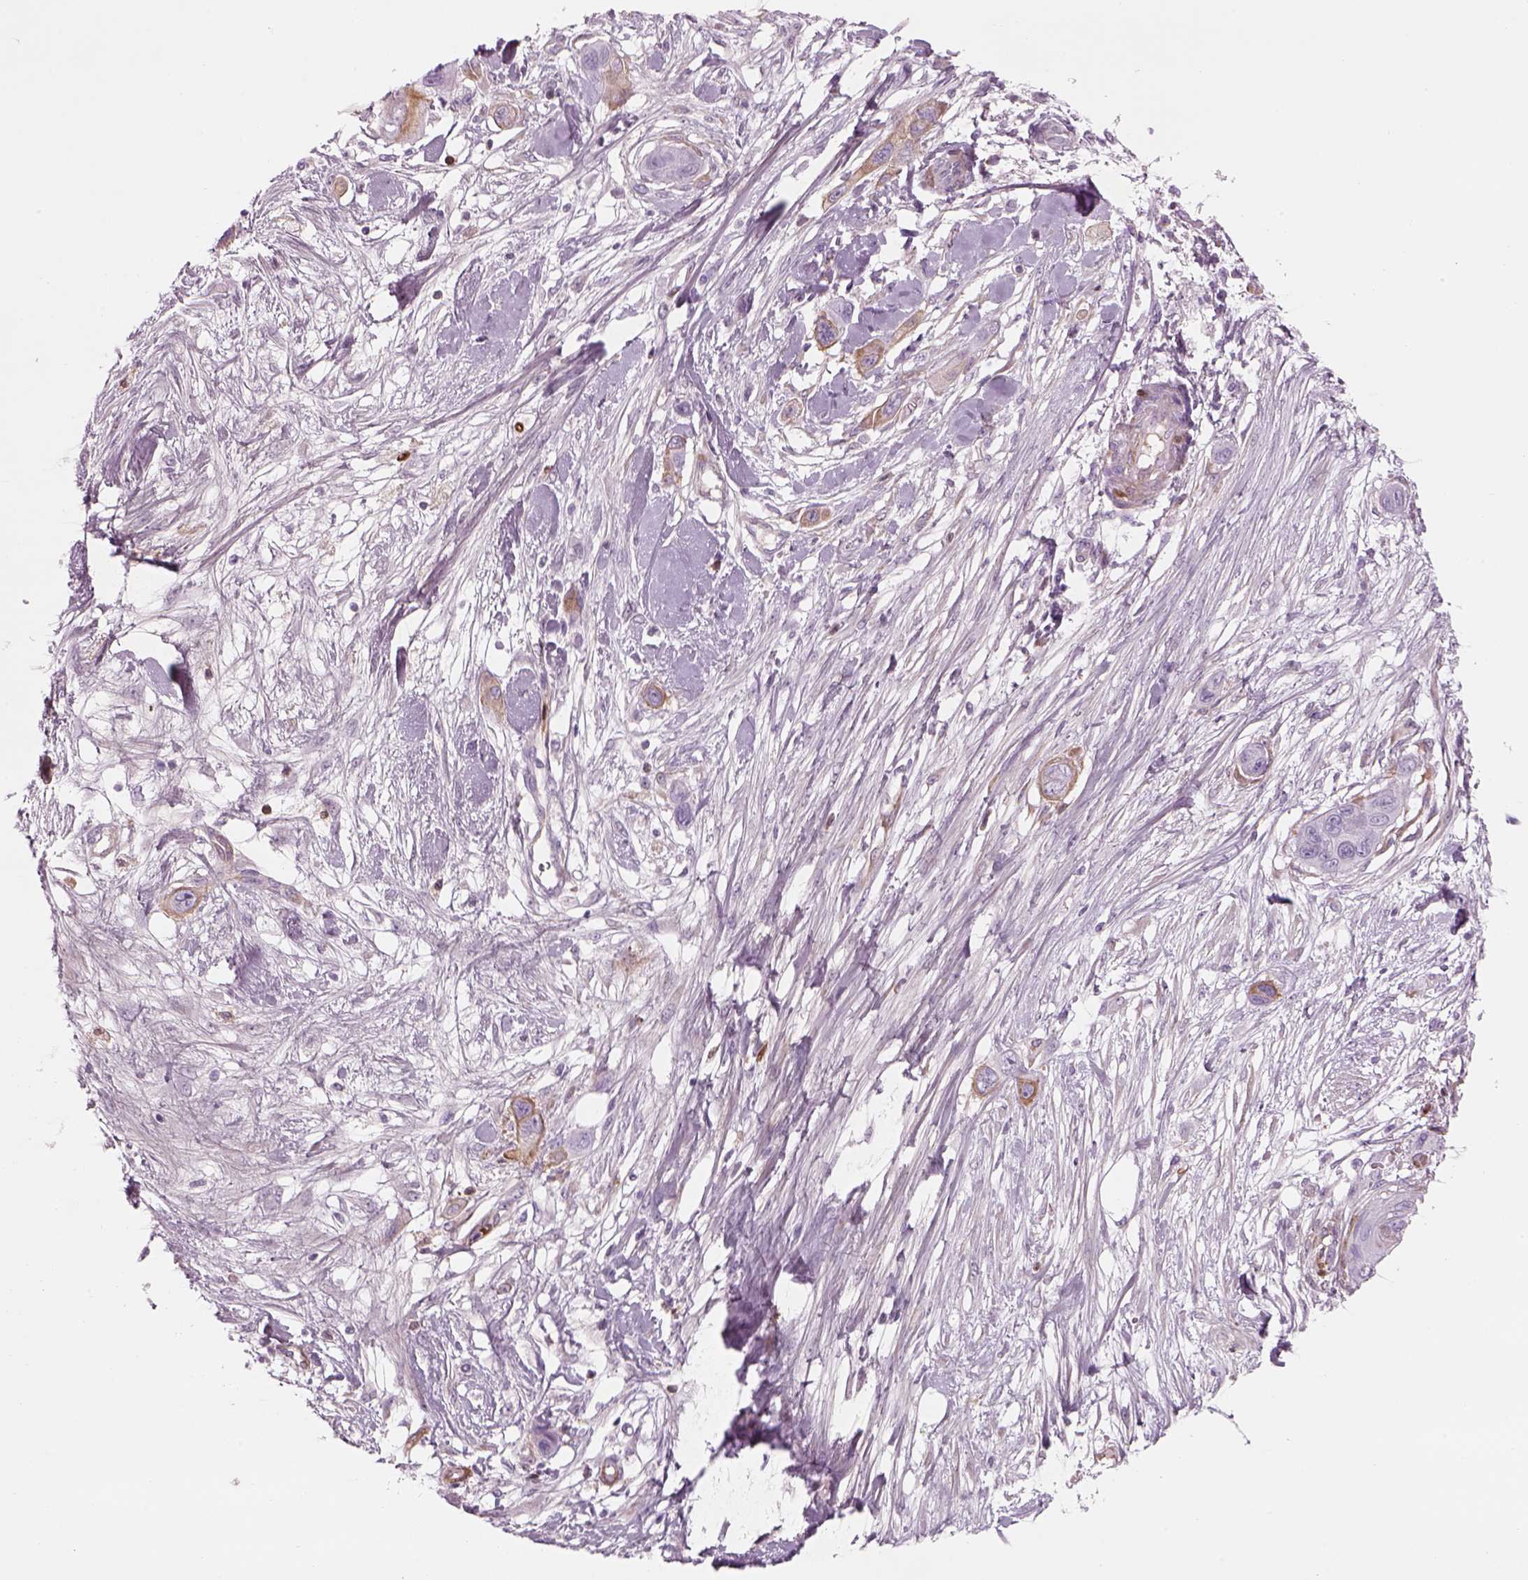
{"staining": {"intensity": "negative", "quantity": "none", "location": "none"}, "tissue": "skin cancer", "cell_type": "Tumor cells", "image_type": "cancer", "snomed": [{"axis": "morphology", "description": "Squamous cell carcinoma, NOS"}, {"axis": "topography", "description": "Skin"}], "caption": "A photomicrograph of human skin cancer is negative for staining in tumor cells.", "gene": "PABPC1L2B", "patient": {"sex": "male", "age": 79}}